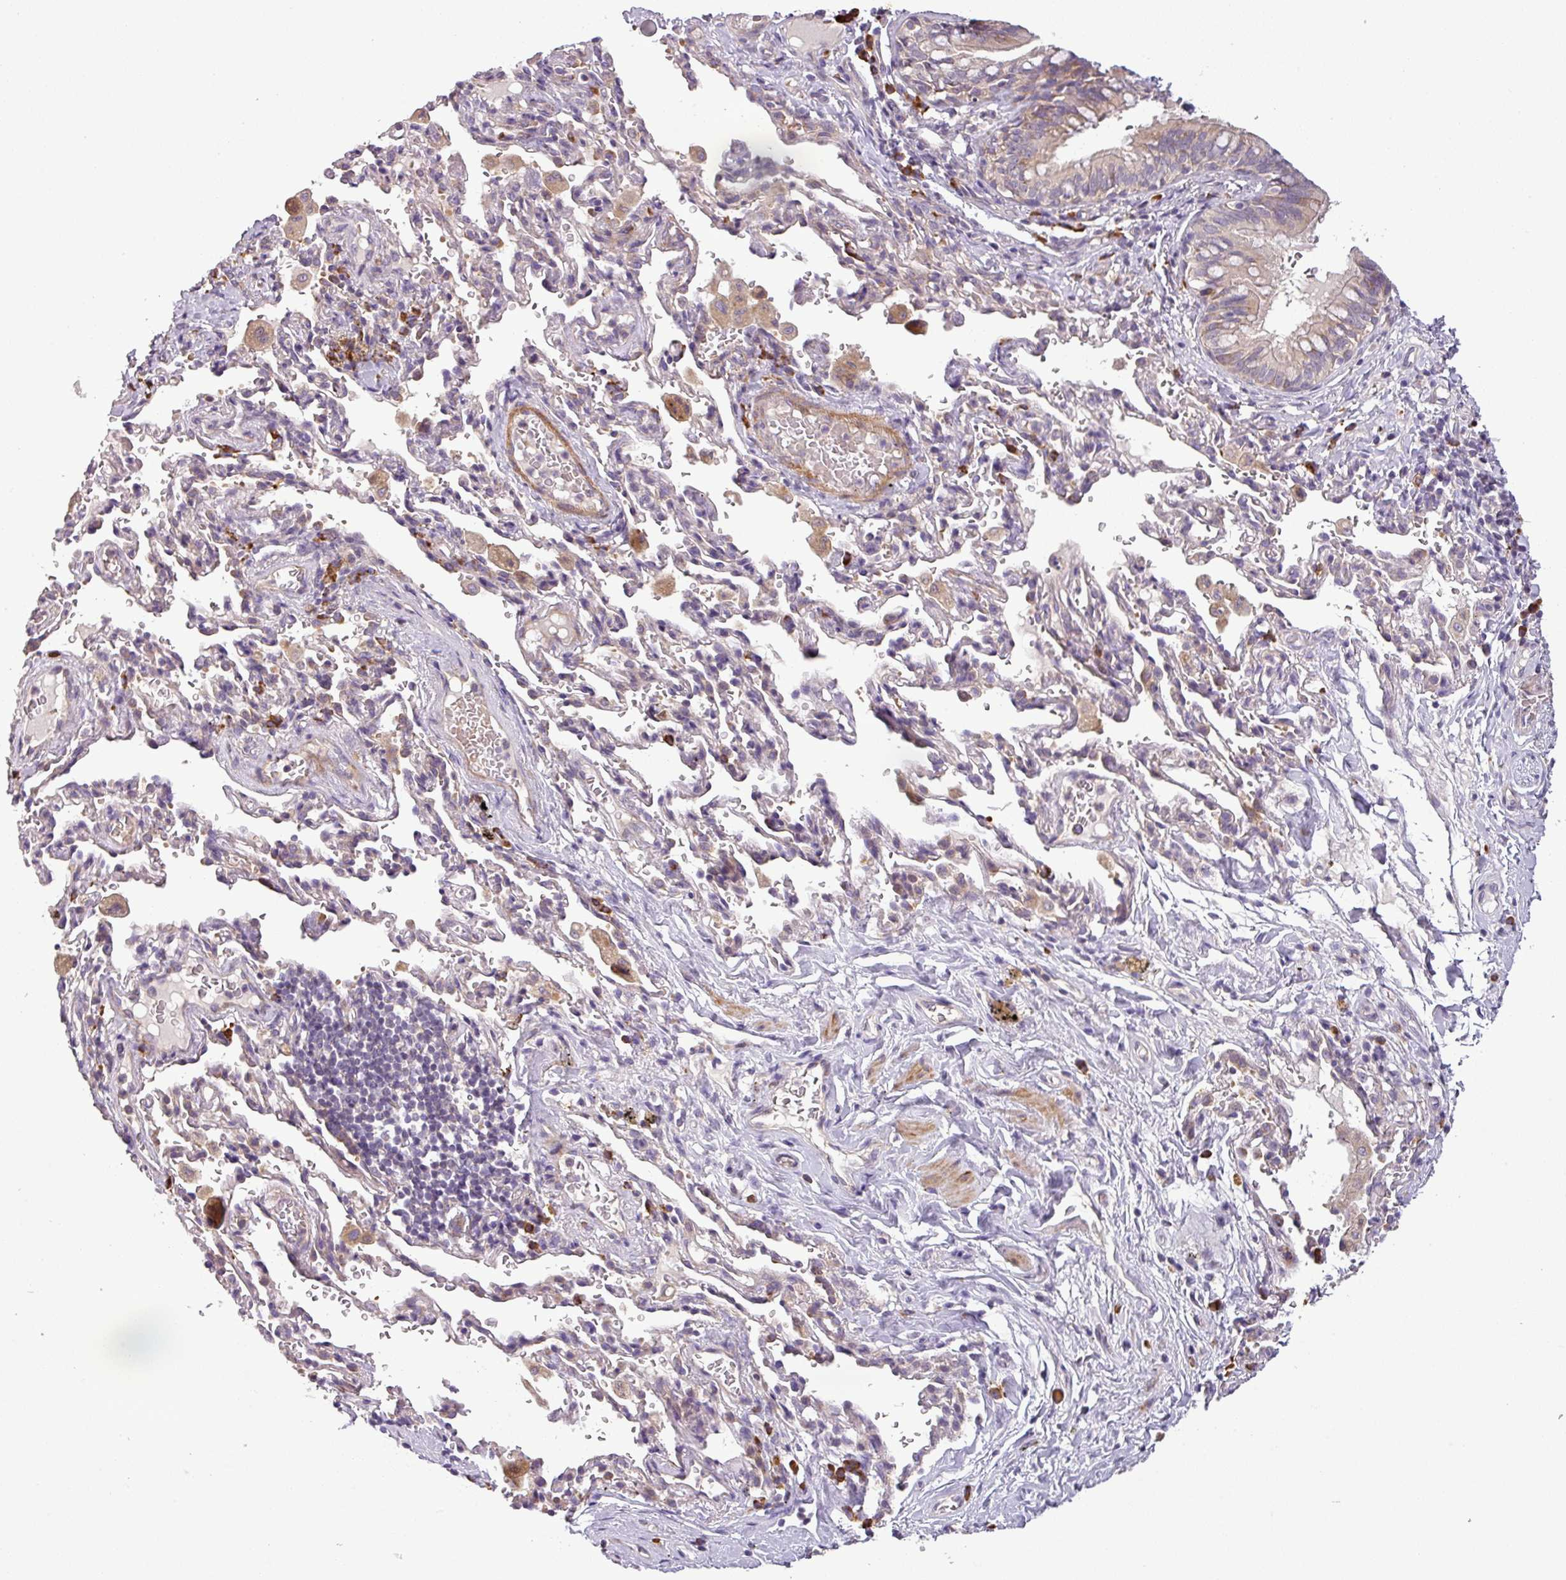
{"staining": {"intensity": "moderate", "quantity": "25%-75%", "location": "cytoplasmic/membranous"}, "tissue": "bronchus", "cell_type": "Respiratory epithelial cells", "image_type": "normal", "snomed": [{"axis": "morphology", "description": "Normal tissue, NOS"}, {"axis": "topography", "description": "Cartilage tissue"}, {"axis": "topography", "description": "Bronchus"}], "caption": "Immunohistochemistry micrograph of unremarkable human bronchus stained for a protein (brown), which shows medium levels of moderate cytoplasmic/membranous expression in approximately 25%-75% of respiratory epithelial cells.", "gene": "MOCS3", "patient": {"sex": "female", "age": 36}}